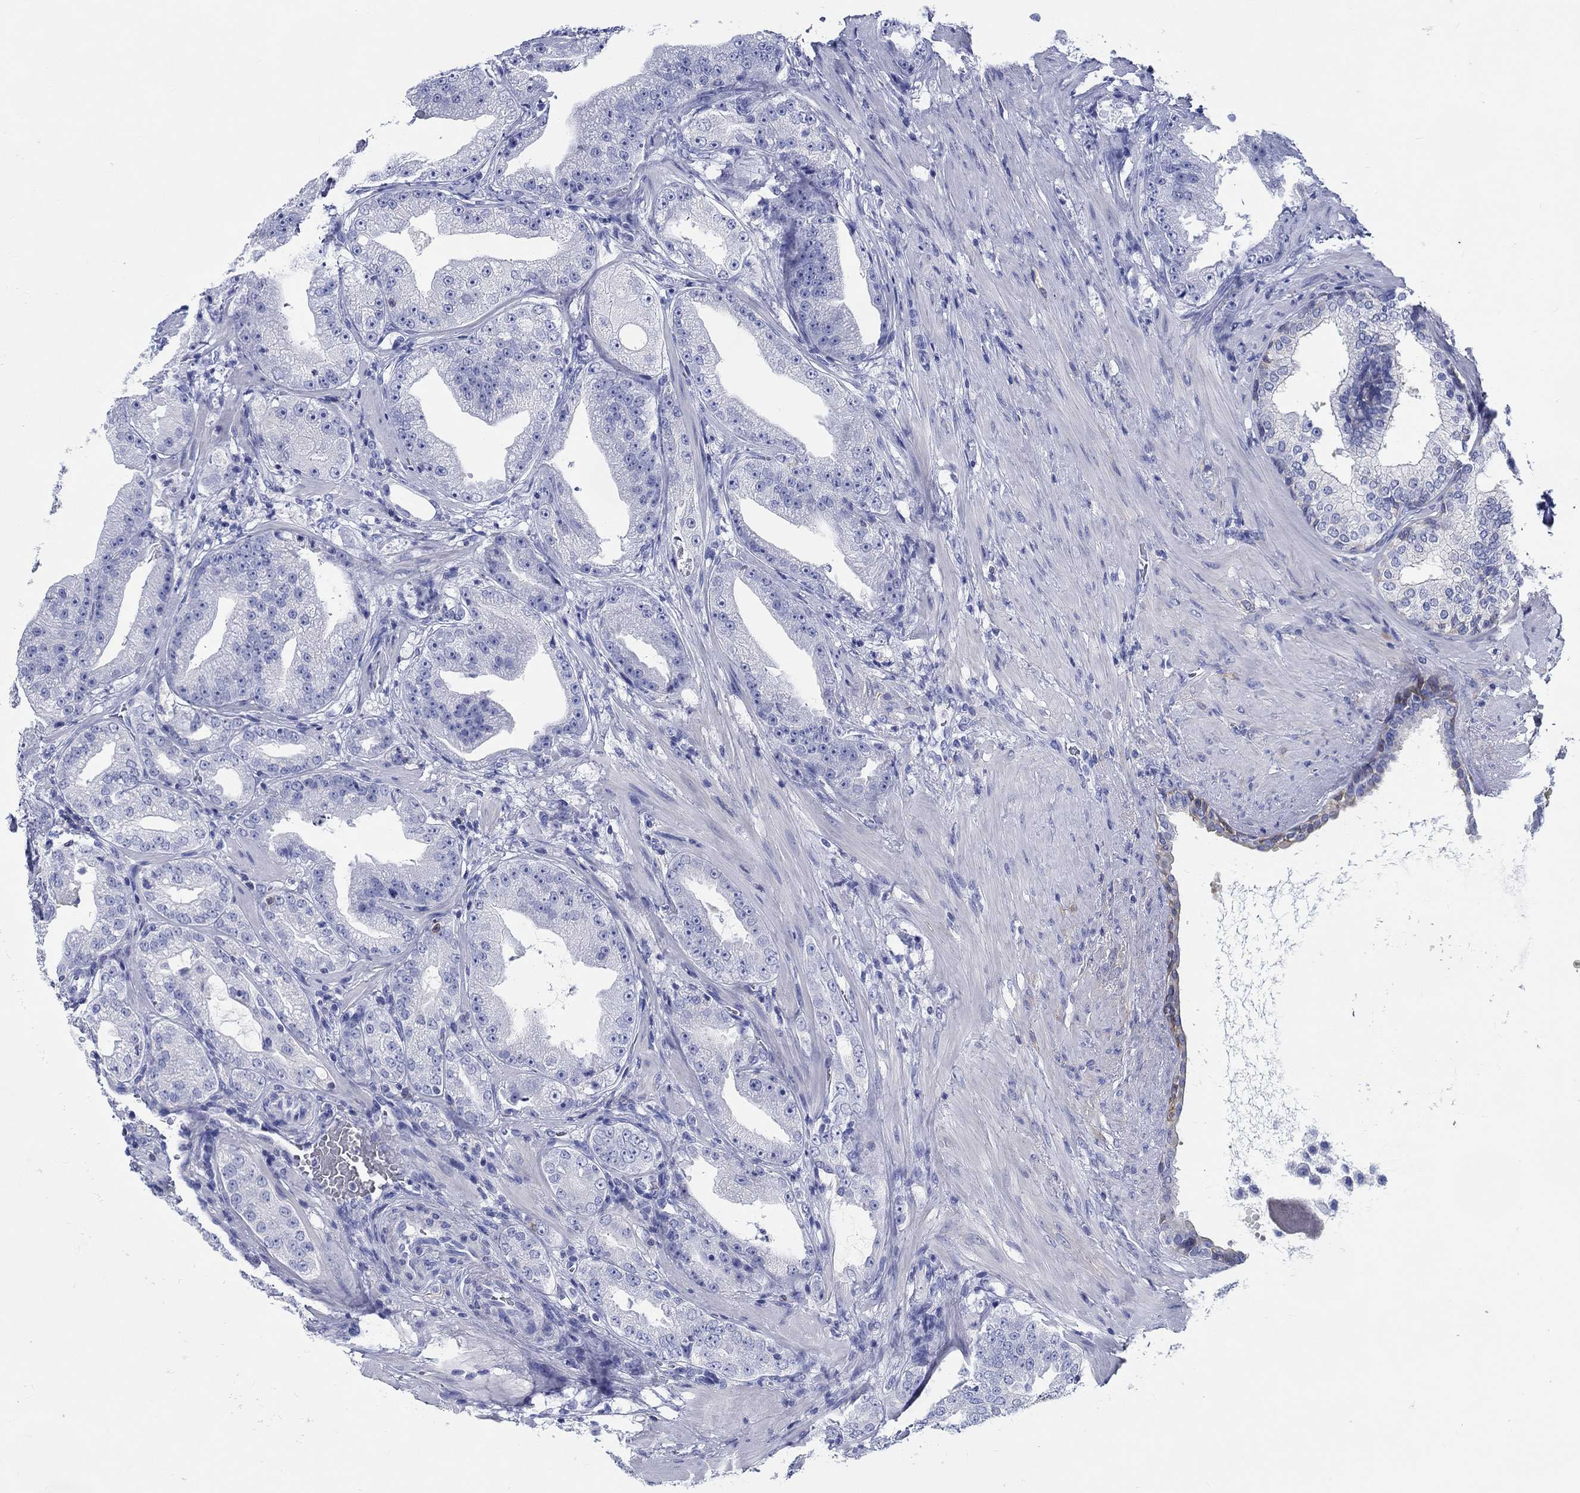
{"staining": {"intensity": "negative", "quantity": "none", "location": "none"}, "tissue": "prostate cancer", "cell_type": "Tumor cells", "image_type": "cancer", "snomed": [{"axis": "morphology", "description": "Adenocarcinoma, Low grade"}, {"axis": "topography", "description": "Prostate"}], "caption": "High magnification brightfield microscopy of prostate adenocarcinoma (low-grade) stained with DAB (3,3'-diaminobenzidine) (brown) and counterstained with hematoxylin (blue): tumor cells show no significant staining. (Brightfield microscopy of DAB (3,3'-diaminobenzidine) IHC at high magnification).", "gene": "FBXO2", "patient": {"sex": "male", "age": 62}}